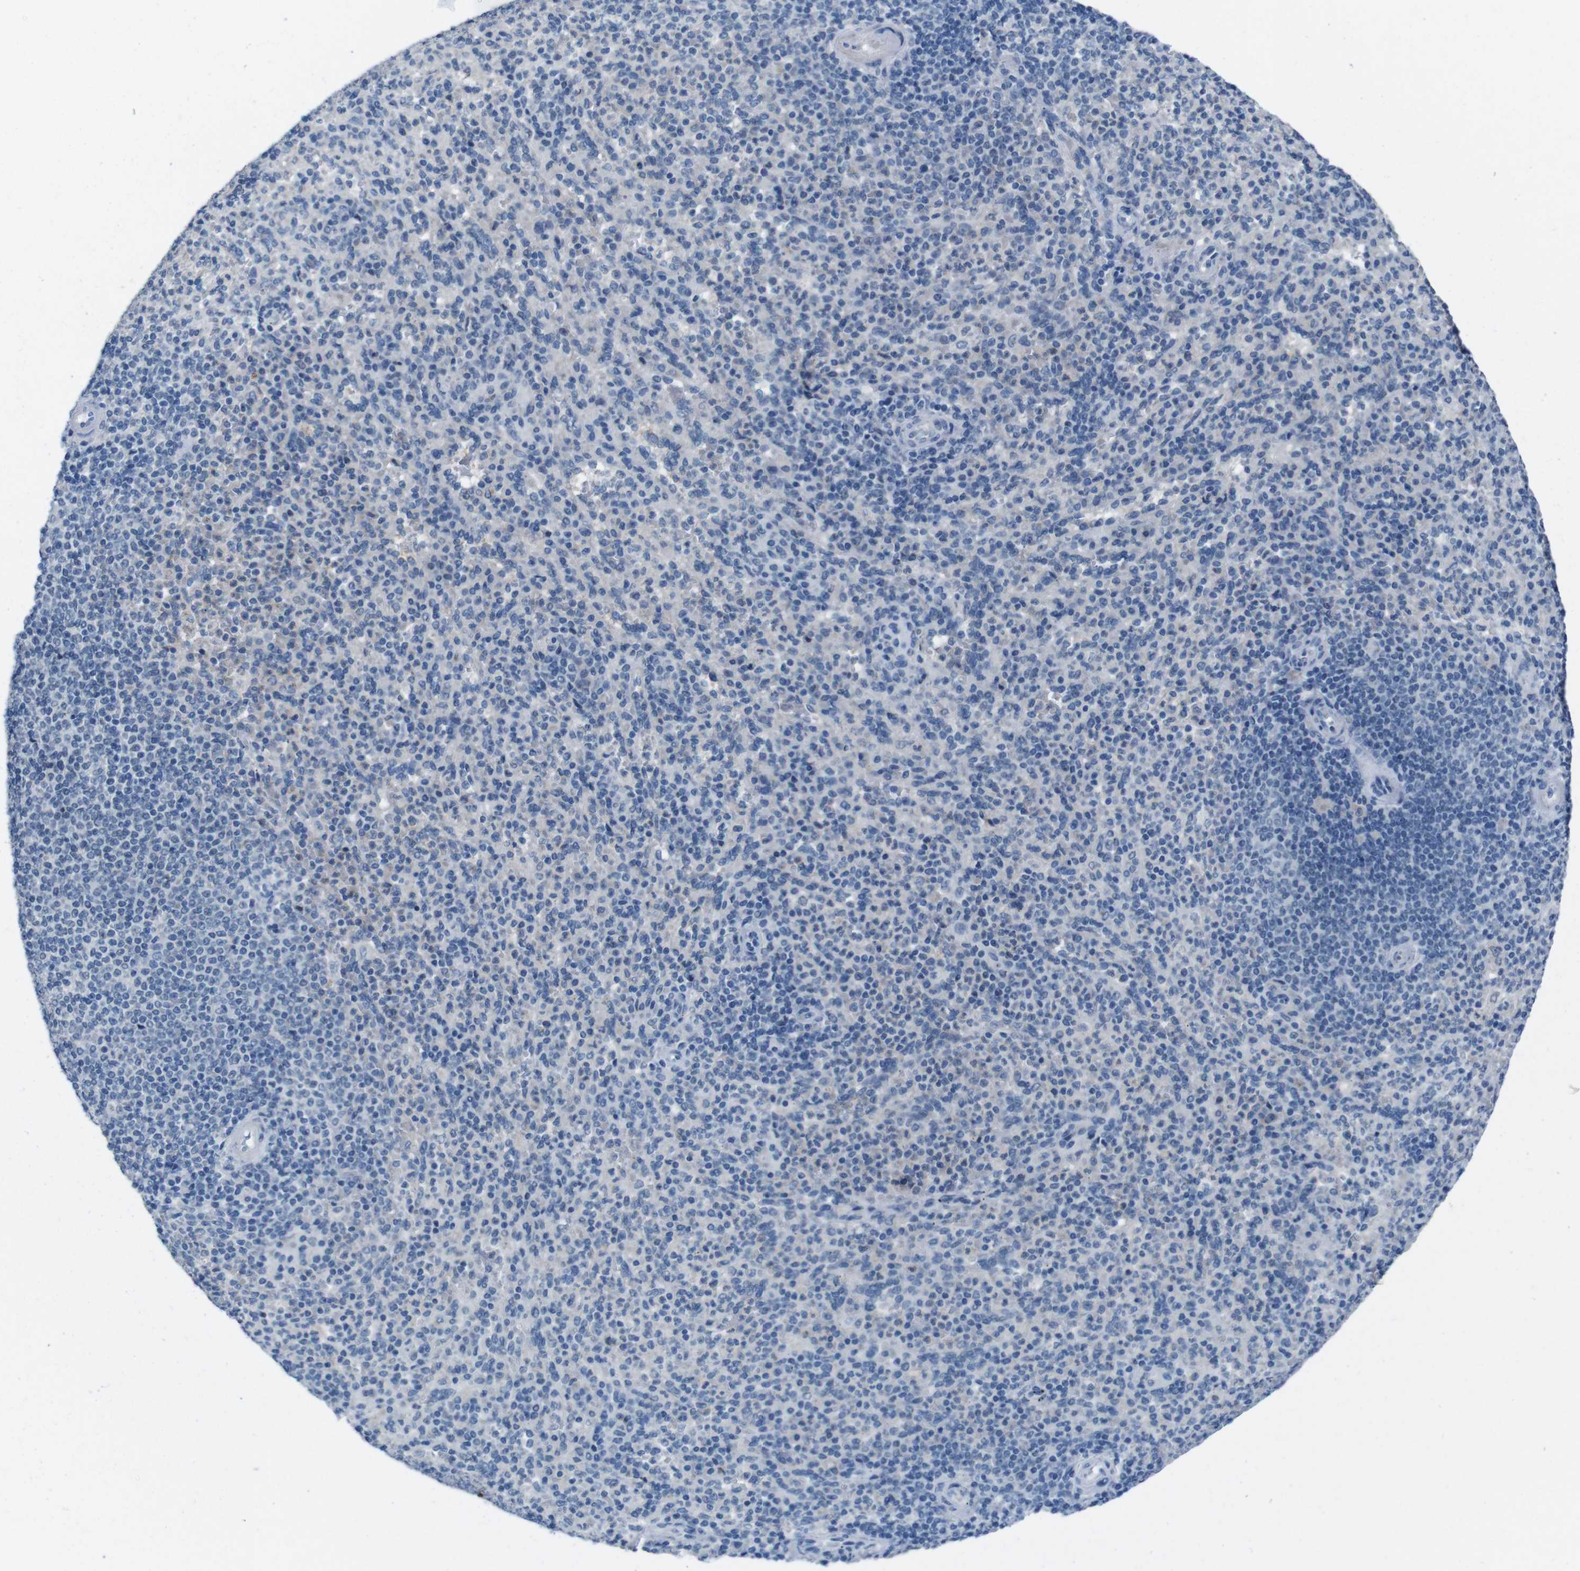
{"staining": {"intensity": "negative", "quantity": "none", "location": "none"}, "tissue": "spleen", "cell_type": "Cells in red pulp", "image_type": "normal", "snomed": [{"axis": "morphology", "description": "Normal tissue, NOS"}, {"axis": "topography", "description": "Spleen"}], "caption": "DAB immunohistochemical staining of normal human spleen demonstrates no significant staining in cells in red pulp.", "gene": "CDHR2", "patient": {"sex": "male", "age": 36}}